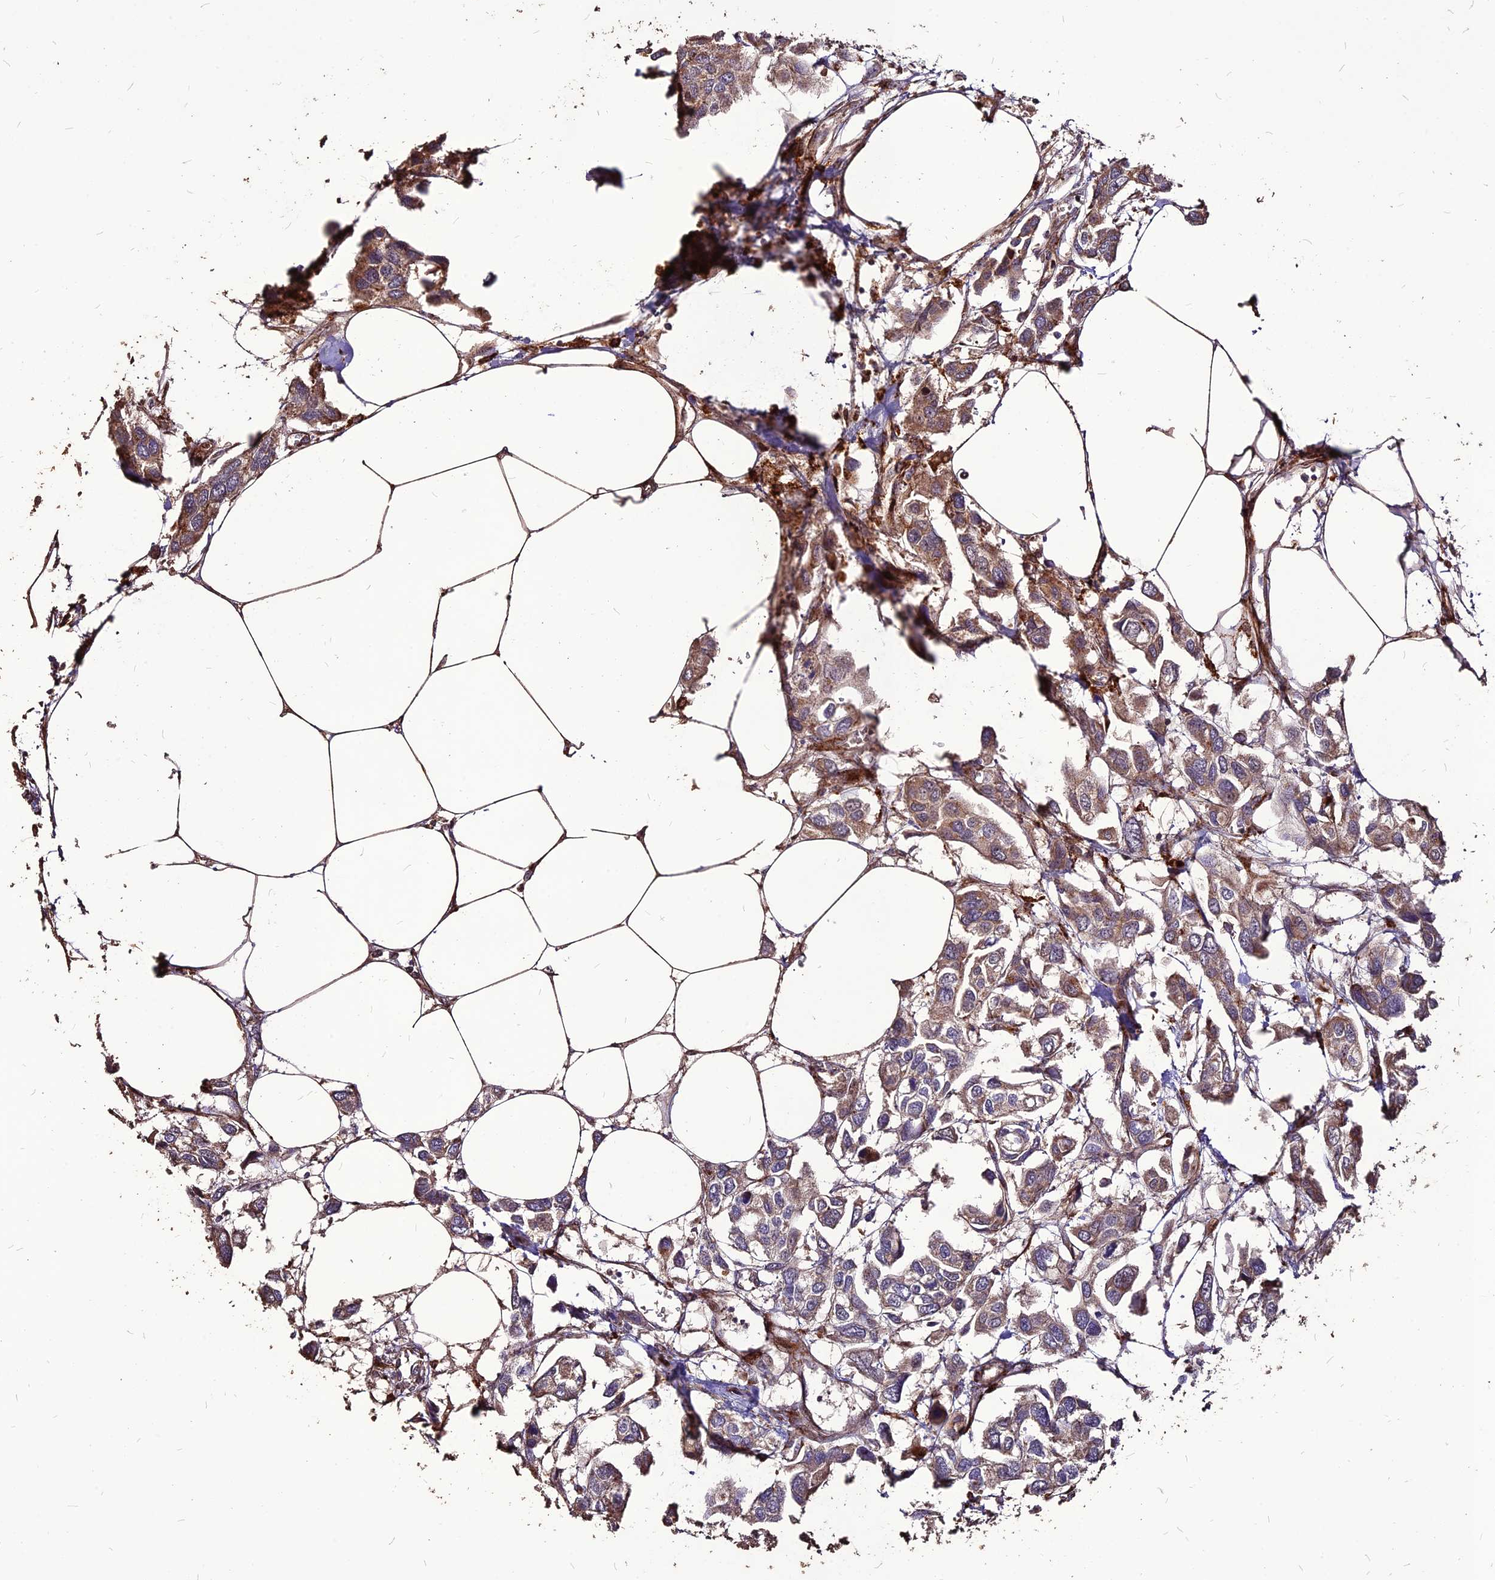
{"staining": {"intensity": "moderate", "quantity": "25%-75%", "location": "cytoplasmic/membranous"}, "tissue": "urothelial cancer", "cell_type": "Tumor cells", "image_type": "cancer", "snomed": [{"axis": "morphology", "description": "Urothelial carcinoma, High grade"}, {"axis": "topography", "description": "Urinary bladder"}], "caption": "High-grade urothelial carcinoma stained with a brown dye demonstrates moderate cytoplasmic/membranous positive expression in about 25%-75% of tumor cells.", "gene": "RIMOC1", "patient": {"sex": "male", "age": 67}}